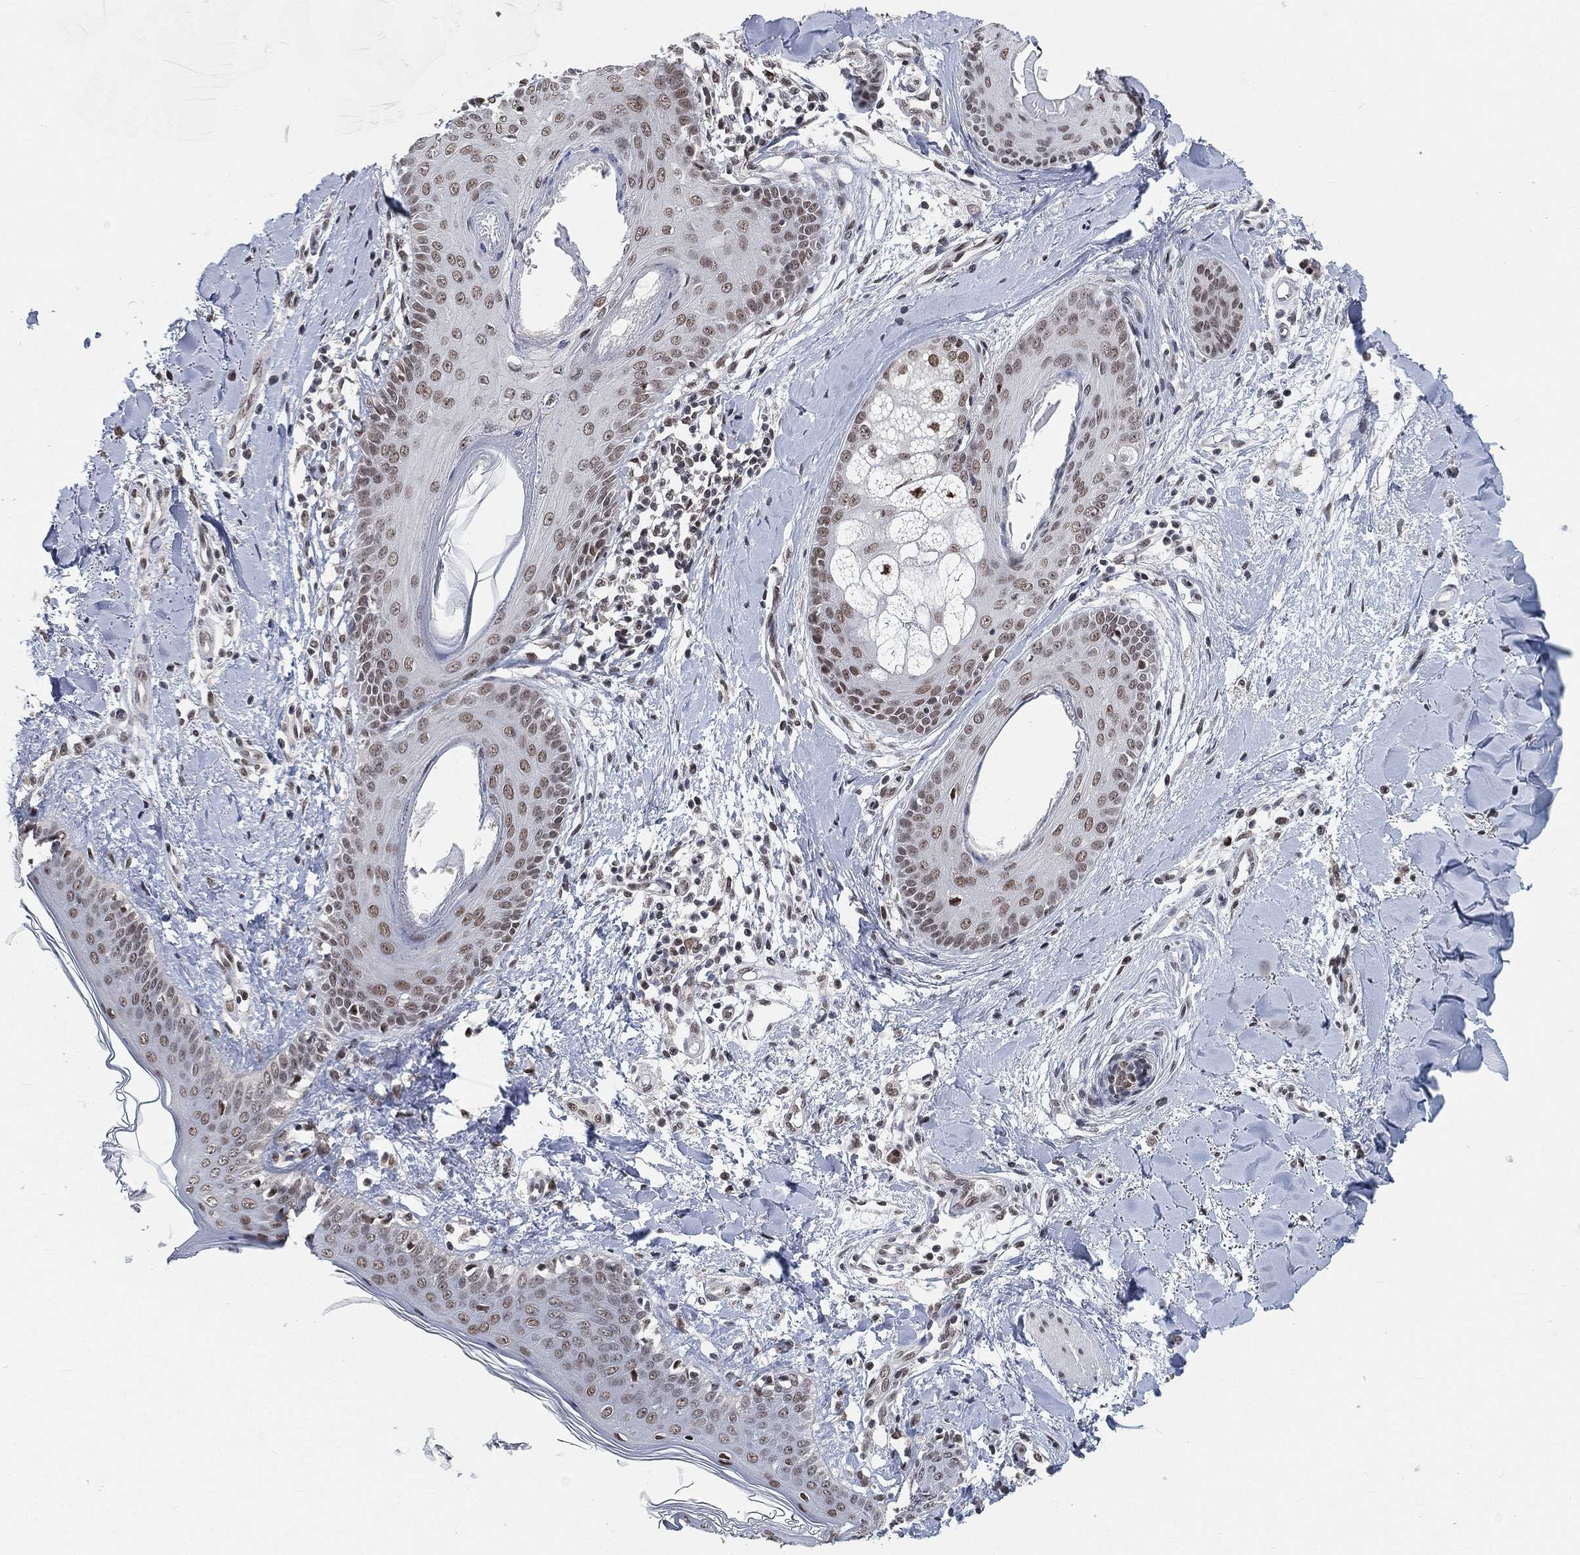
{"staining": {"intensity": "moderate", "quantity": "<25%", "location": "nuclear"}, "tissue": "skin", "cell_type": "Fibroblasts", "image_type": "normal", "snomed": [{"axis": "morphology", "description": "Normal tissue, NOS"}, {"axis": "morphology", "description": "Malignant melanoma, NOS"}, {"axis": "topography", "description": "Skin"}], "caption": "Immunohistochemistry (DAB) staining of normal skin exhibits moderate nuclear protein positivity in about <25% of fibroblasts.", "gene": "YLPM1", "patient": {"sex": "female", "age": 34}}